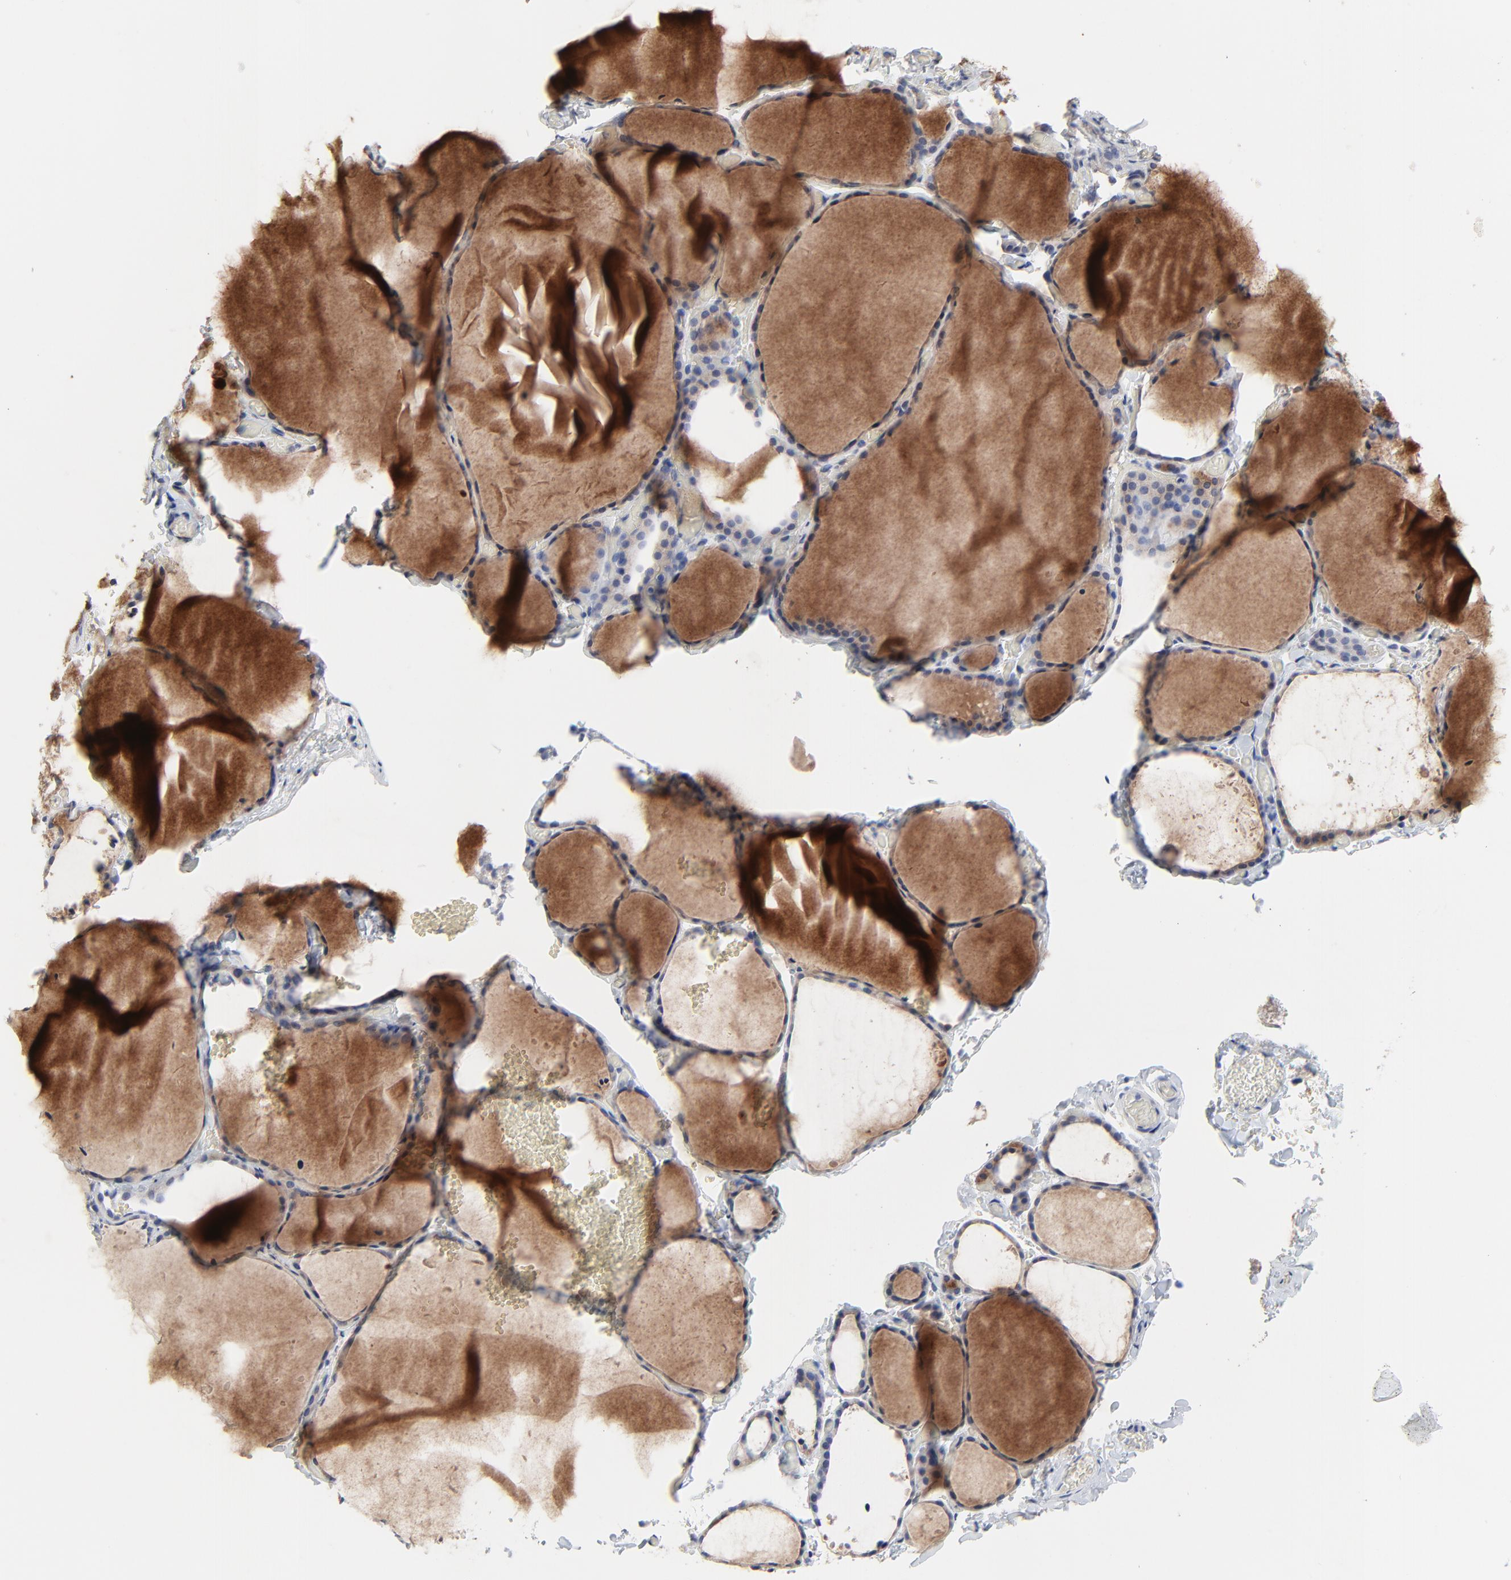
{"staining": {"intensity": "weak", "quantity": "25%-75%", "location": "cytoplasmic/membranous"}, "tissue": "thyroid gland", "cell_type": "Glandular cells", "image_type": "normal", "snomed": [{"axis": "morphology", "description": "Normal tissue, NOS"}, {"axis": "topography", "description": "Thyroid gland"}], "caption": "Human thyroid gland stained for a protein (brown) reveals weak cytoplasmic/membranous positive expression in approximately 25%-75% of glandular cells.", "gene": "NLGN3", "patient": {"sex": "female", "age": 22}}